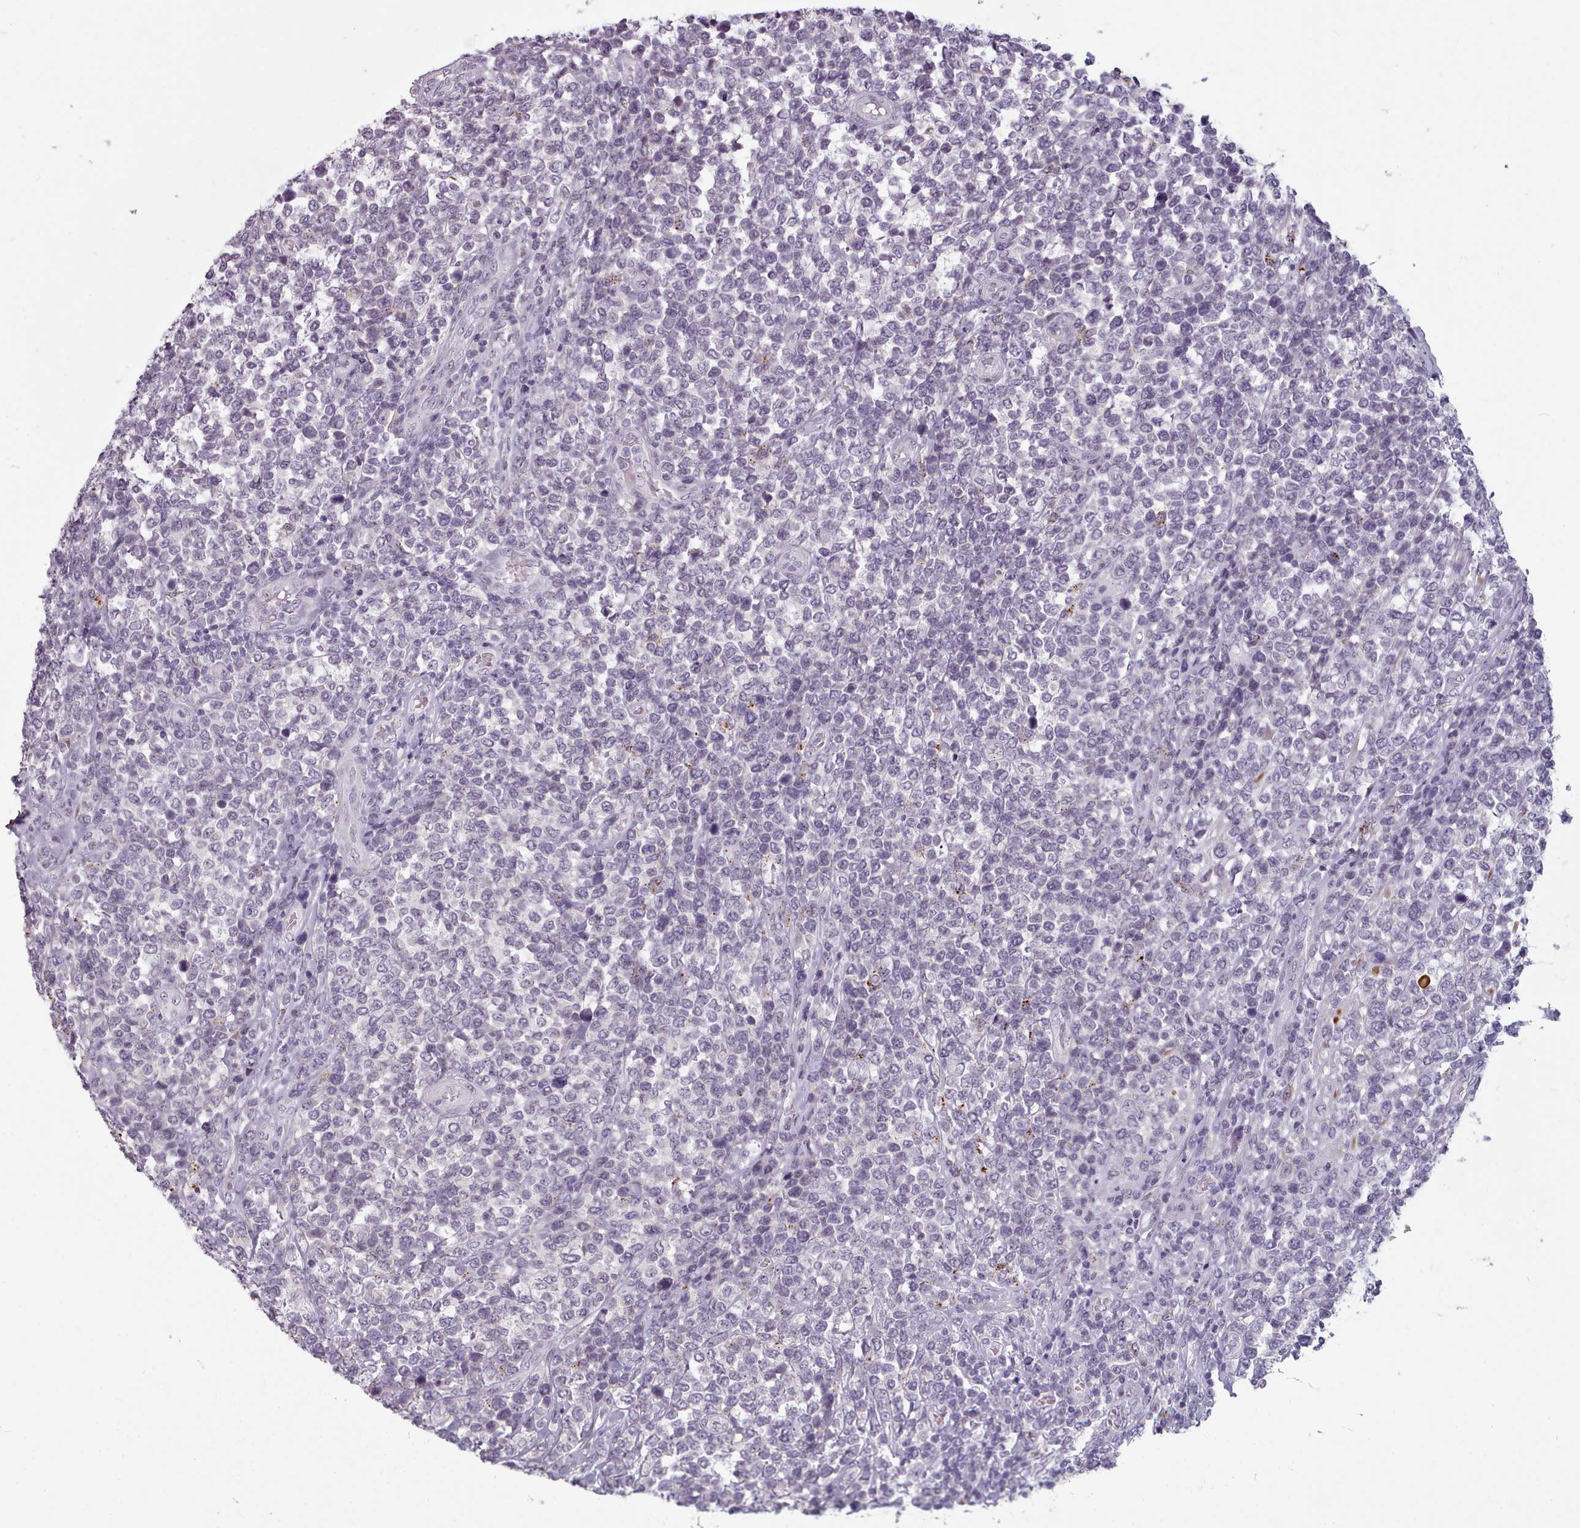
{"staining": {"intensity": "negative", "quantity": "none", "location": "none"}, "tissue": "lymphoma", "cell_type": "Tumor cells", "image_type": "cancer", "snomed": [{"axis": "morphology", "description": "Malignant lymphoma, non-Hodgkin's type, High grade"}, {"axis": "topography", "description": "Soft tissue"}], "caption": "DAB immunohistochemical staining of human lymphoma demonstrates no significant expression in tumor cells.", "gene": "PBX4", "patient": {"sex": "female", "age": 56}}